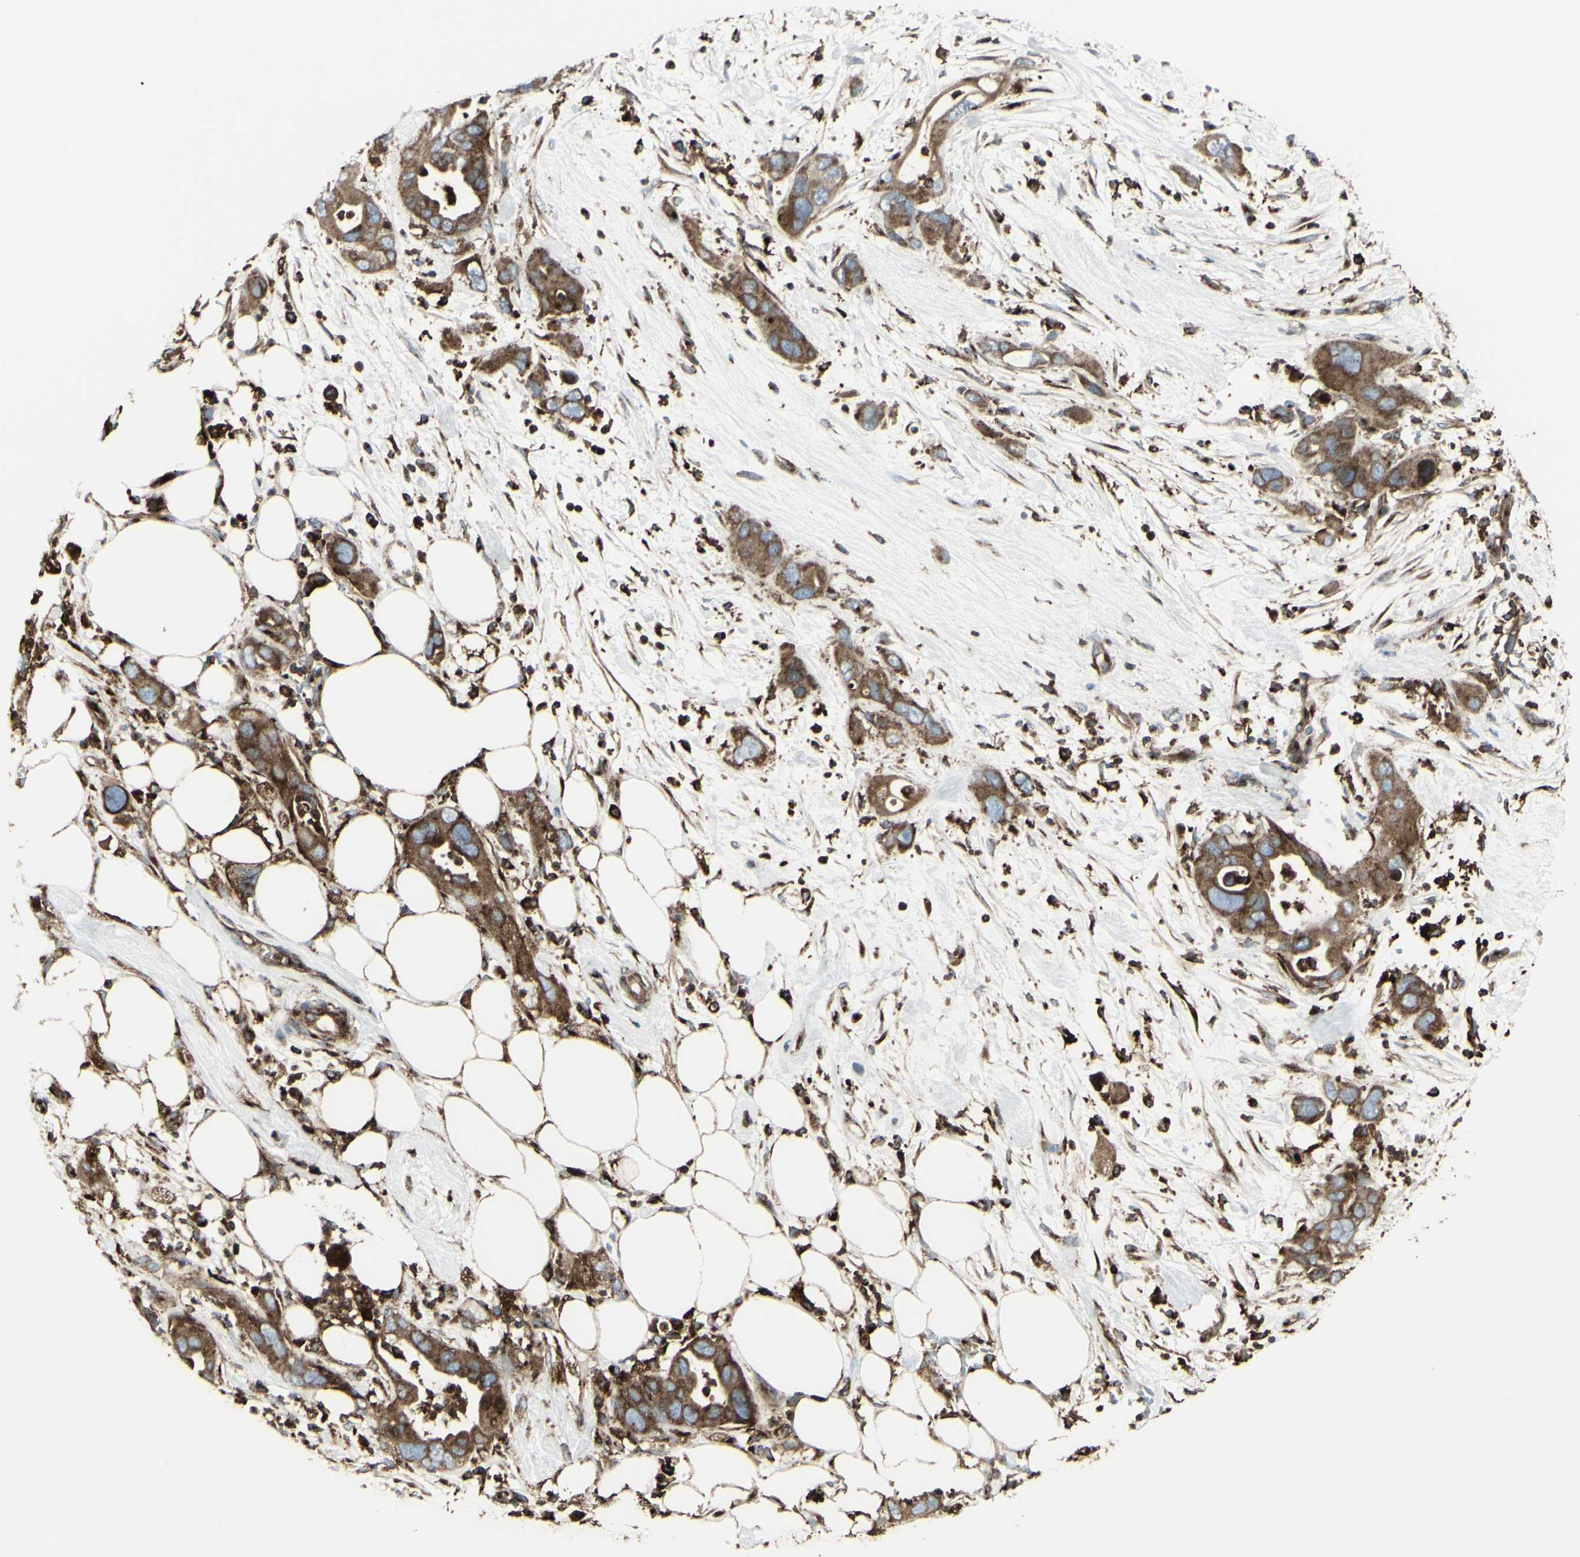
{"staining": {"intensity": "strong", "quantity": ">75%", "location": "cytoplasmic/membranous"}, "tissue": "pancreatic cancer", "cell_type": "Tumor cells", "image_type": "cancer", "snomed": [{"axis": "morphology", "description": "Adenocarcinoma, NOS"}, {"axis": "topography", "description": "Pancreas"}], "caption": "Pancreatic cancer was stained to show a protein in brown. There is high levels of strong cytoplasmic/membranous positivity in approximately >75% of tumor cells.", "gene": "NAPA", "patient": {"sex": "female", "age": 71}}